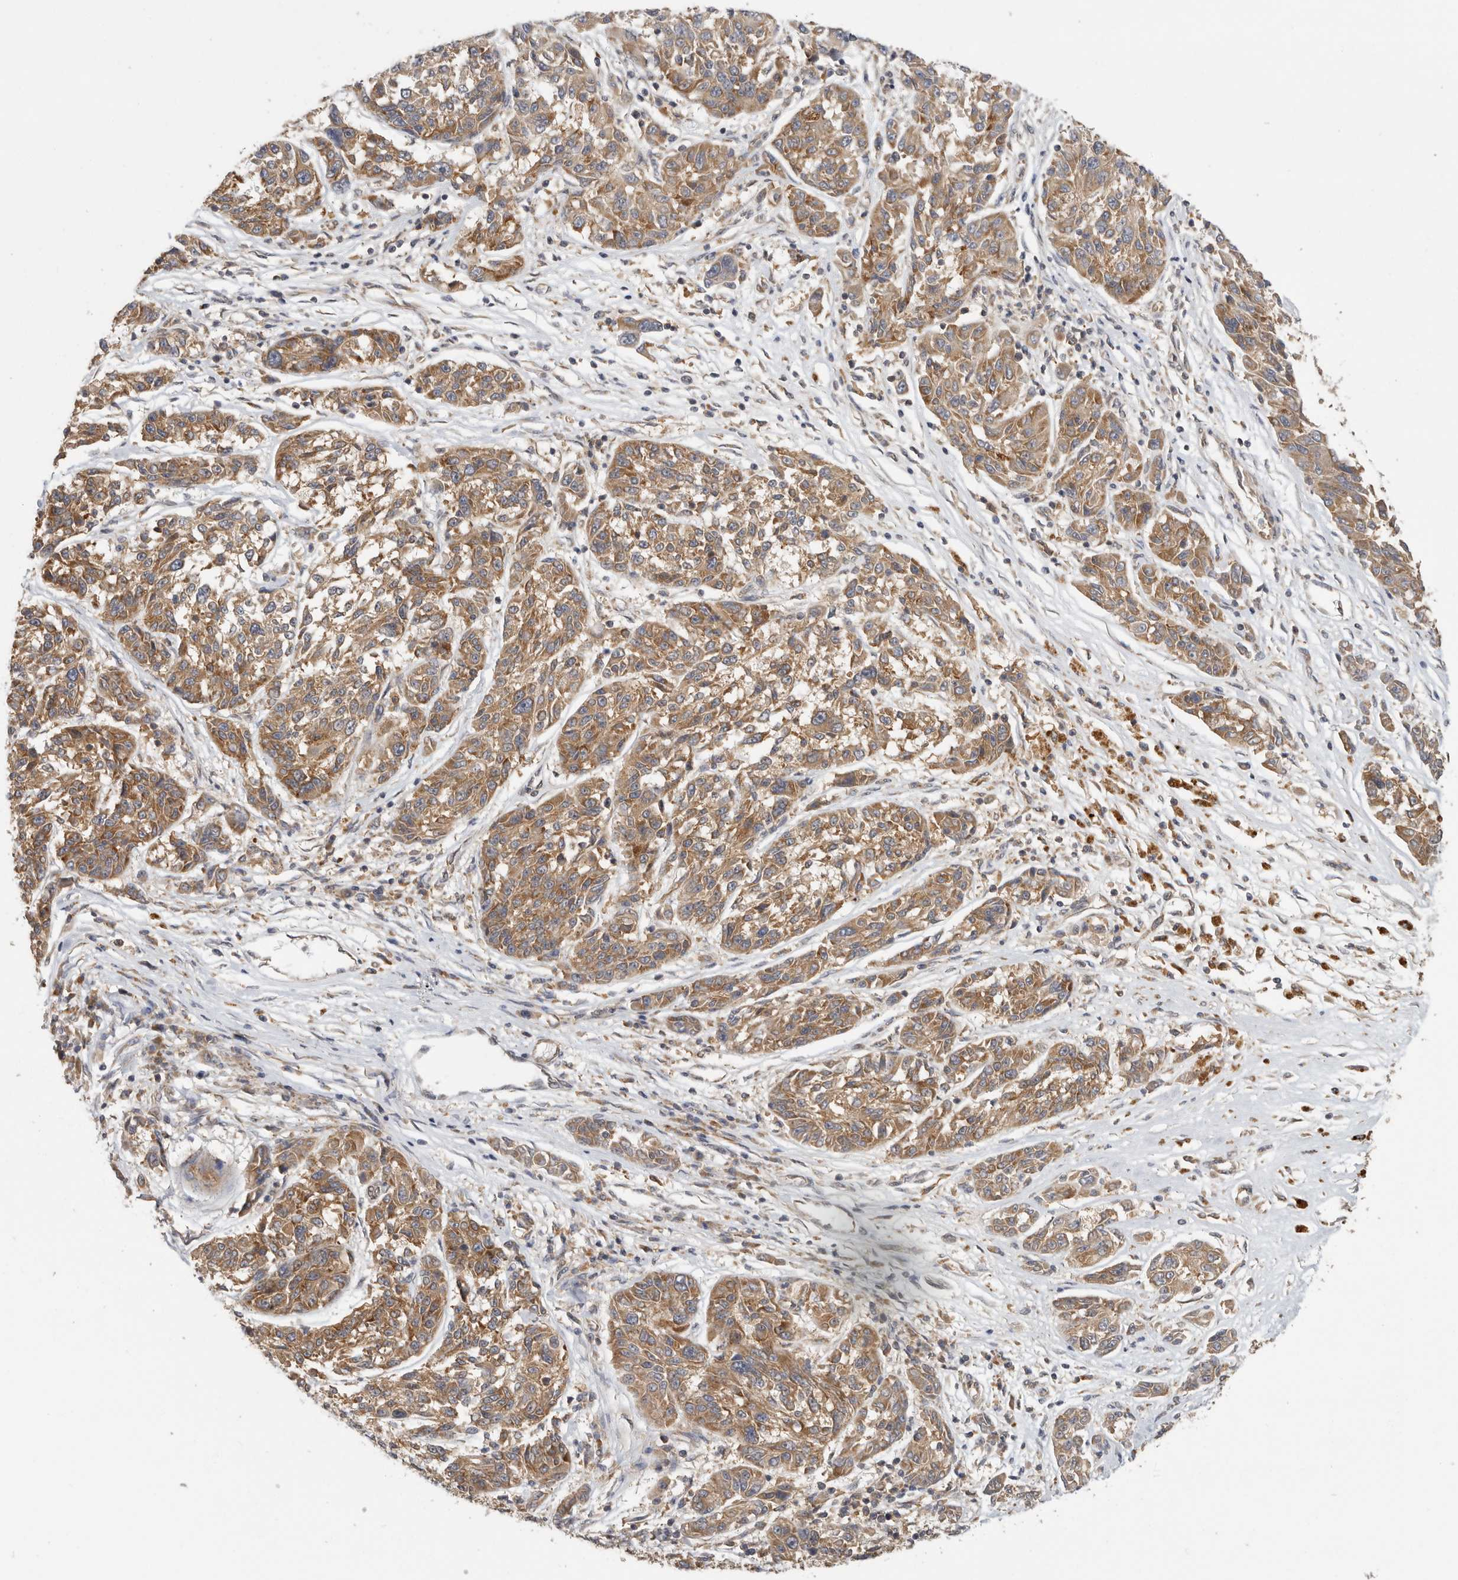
{"staining": {"intensity": "moderate", "quantity": ">75%", "location": "cytoplasmic/membranous"}, "tissue": "melanoma", "cell_type": "Tumor cells", "image_type": "cancer", "snomed": [{"axis": "morphology", "description": "Malignant melanoma, NOS"}, {"axis": "topography", "description": "Skin"}], "caption": "High-power microscopy captured an IHC image of malignant melanoma, revealing moderate cytoplasmic/membranous staining in approximately >75% of tumor cells.", "gene": "CCT8", "patient": {"sex": "male", "age": 53}}